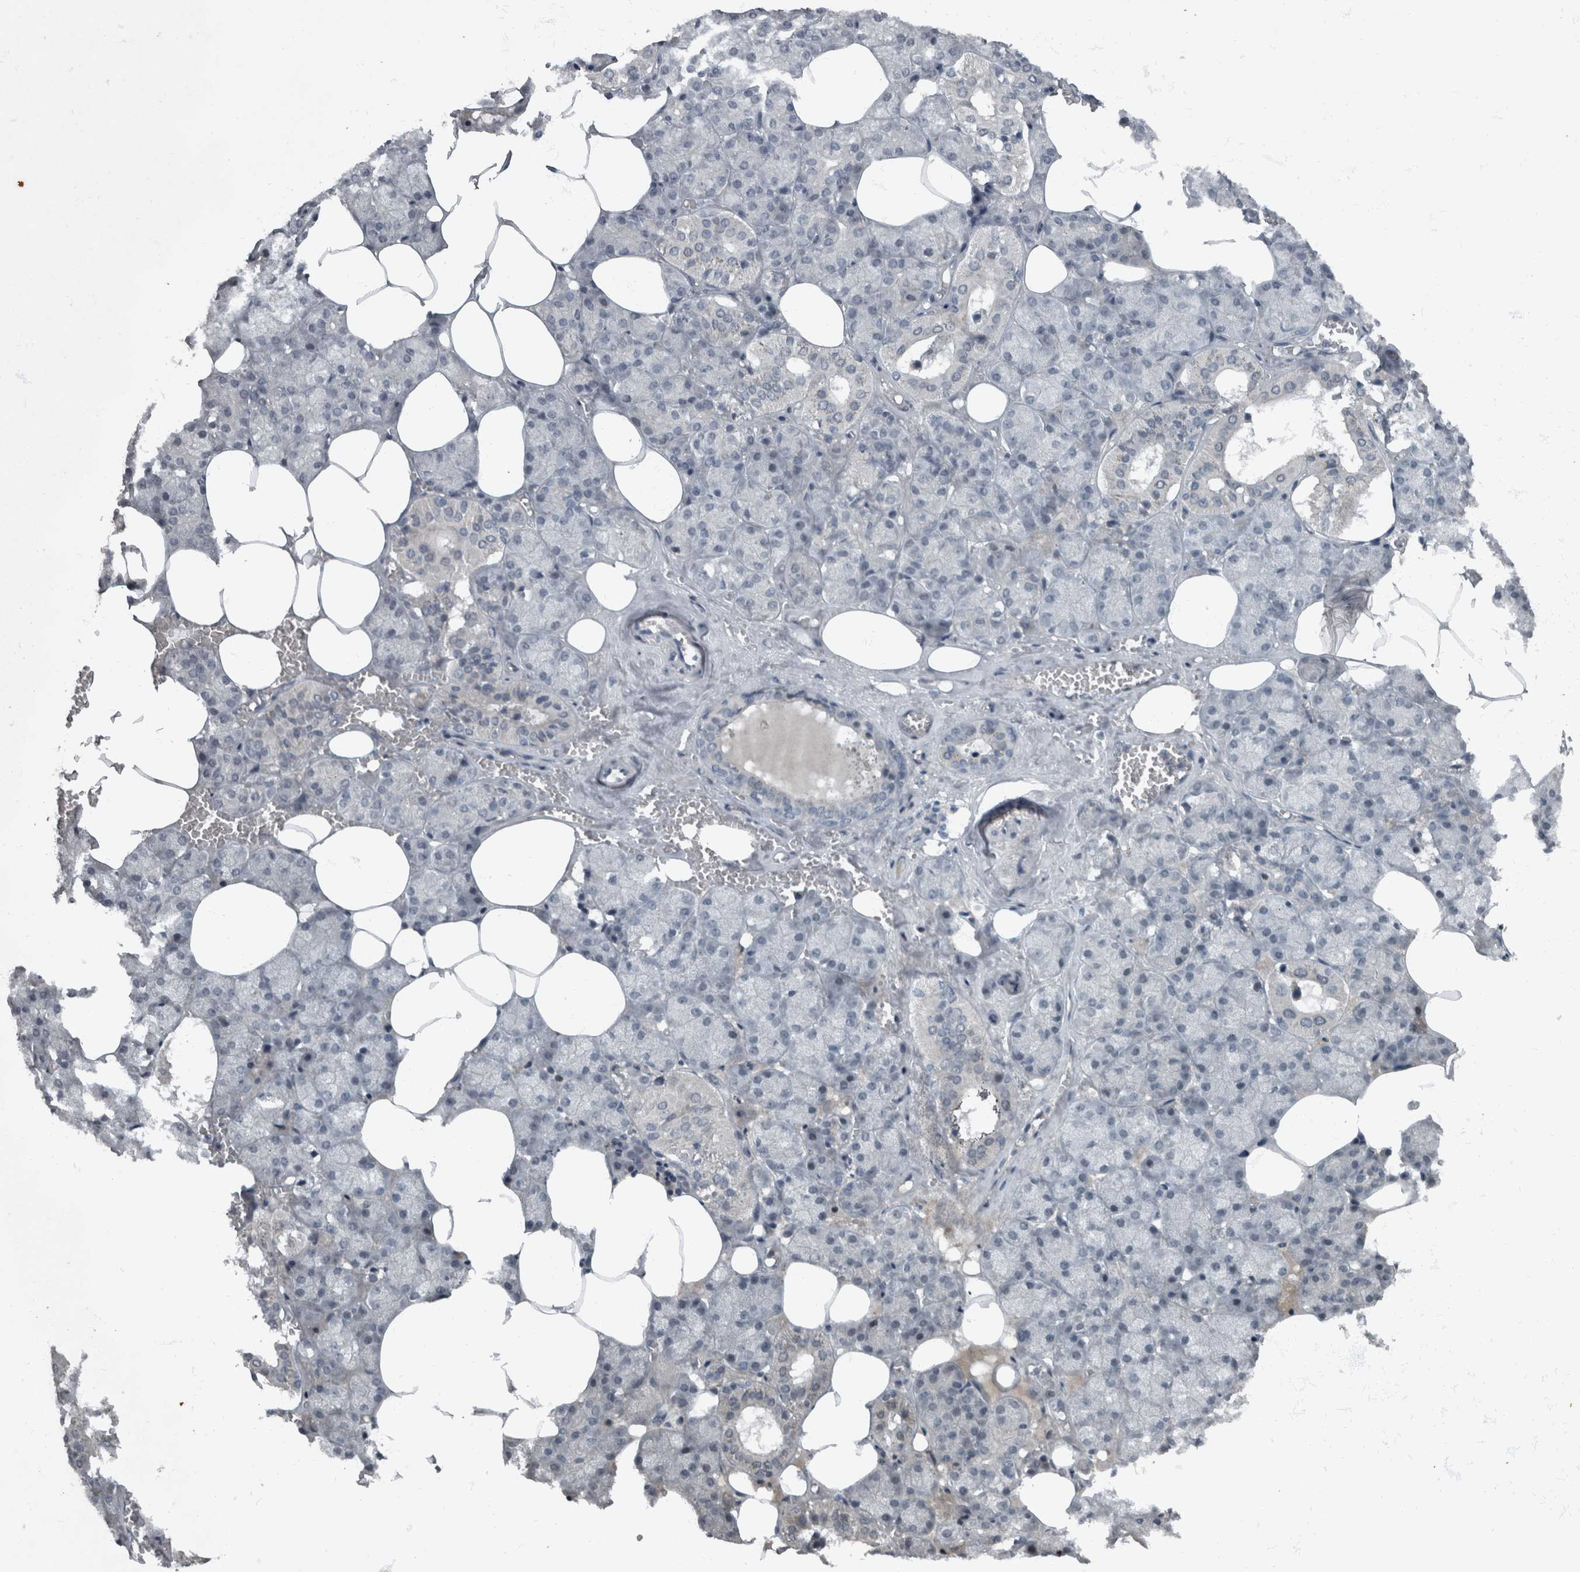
{"staining": {"intensity": "negative", "quantity": "none", "location": "none"}, "tissue": "salivary gland", "cell_type": "Glandular cells", "image_type": "normal", "snomed": [{"axis": "morphology", "description": "Normal tissue, NOS"}, {"axis": "topography", "description": "Salivary gland"}], "caption": "DAB immunohistochemical staining of unremarkable salivary gland demonstrates no significant expression in glandular cells. The staining is performed using DAB (3,3'-diaminobenzidine) brown chromogen with nuclei counter-stained in using hematoxylin.", "gene": "WDR33", "patient": {"sex": "male", "age": 62}}